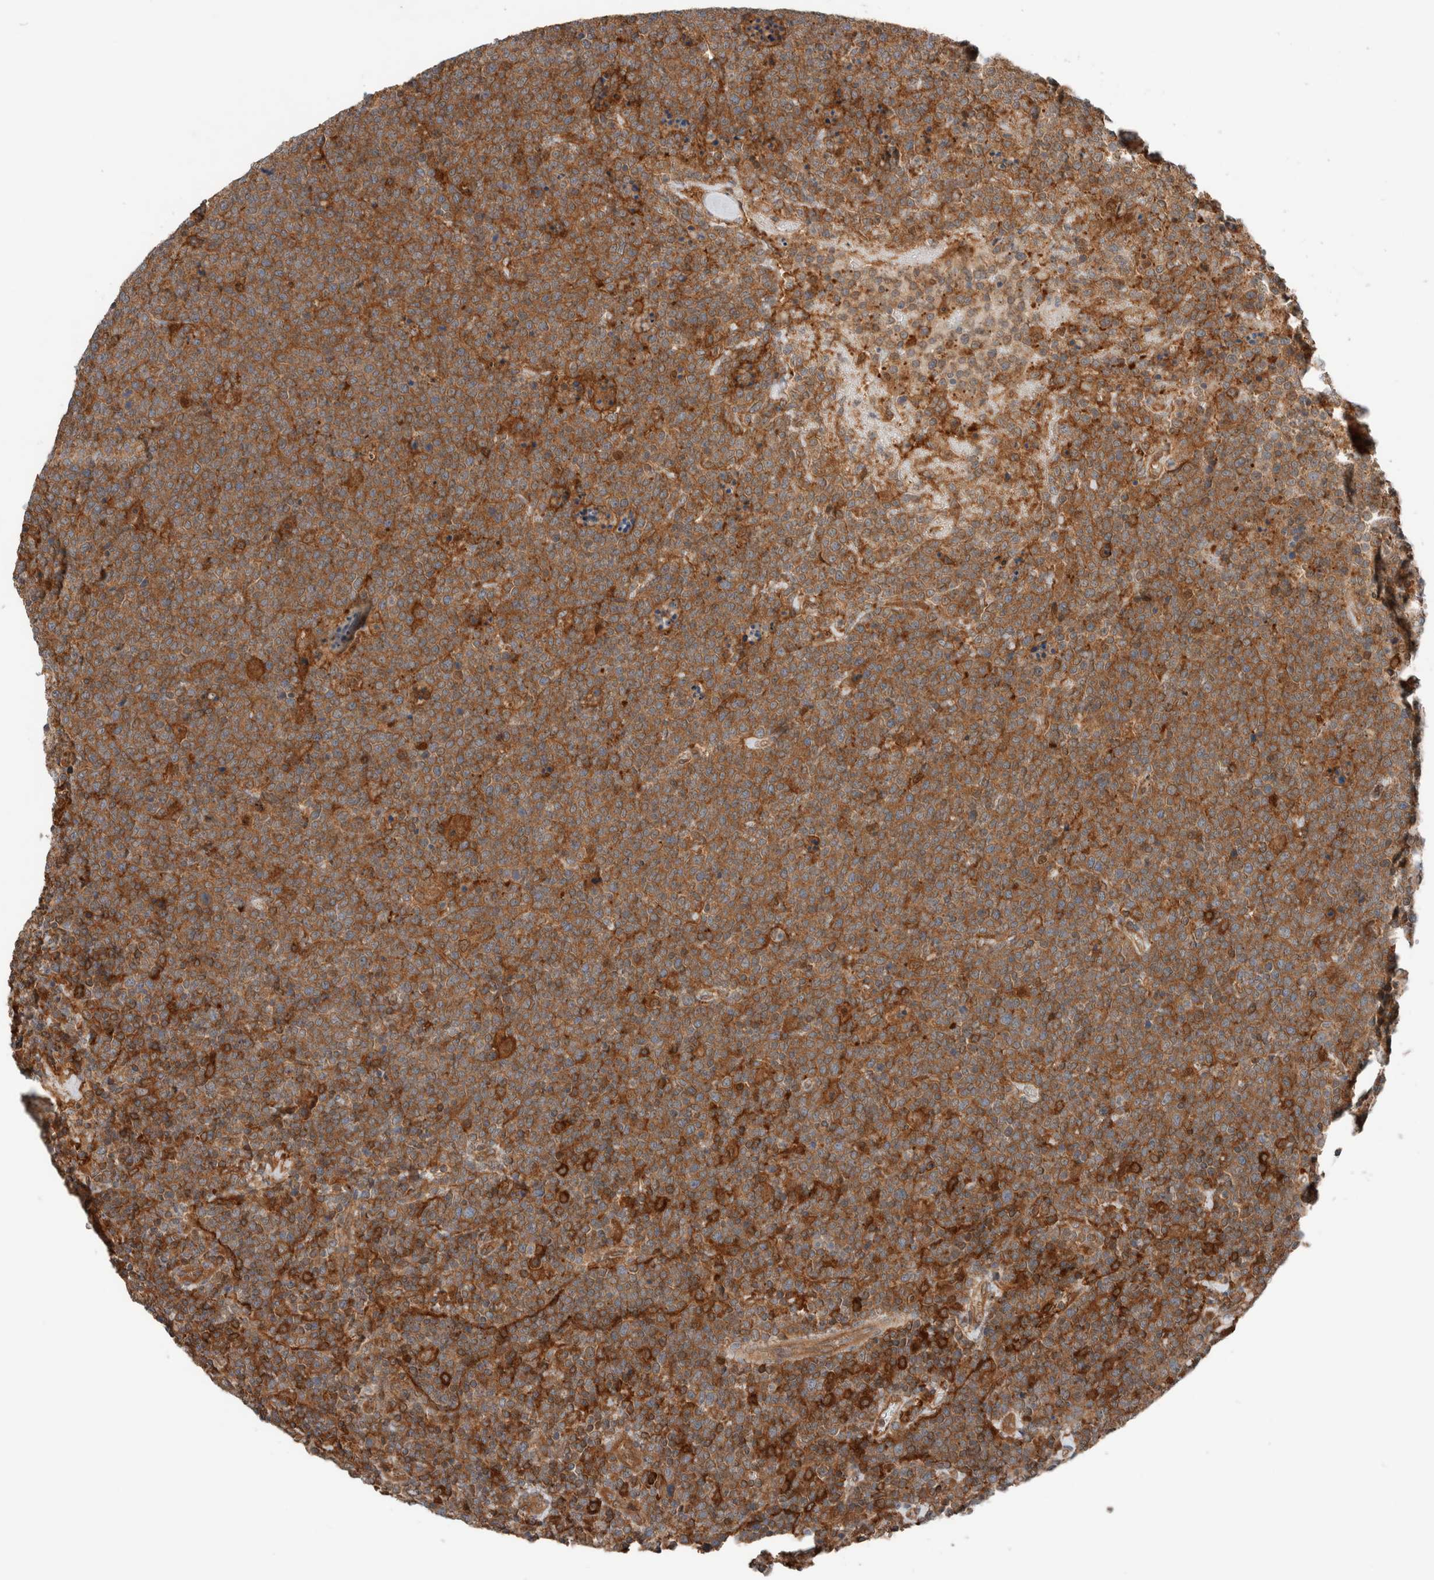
{"staining": {"intensity": "moderate", "quantity": ">75%", "location": "cytoplasmic/membranous"}, "tissue": "lymphoma", "cell_type": "Tumor cells", "image_type": "cancer", "snomed": [{"axis": "morphology", "description": "Malignant lymphoma, non-Hodgkin's type, High grade"}, {"axis": "topography", "description": "Lymph node"}], "caption": "This is a photomicrograph of immunohistochemistry staining of lymphoma, which shows moderate expression in the cytoplasmic/membranous of tumor cells.", "gene": "XPNPEP1", "patient": {"sex": "male", "age": 61}}